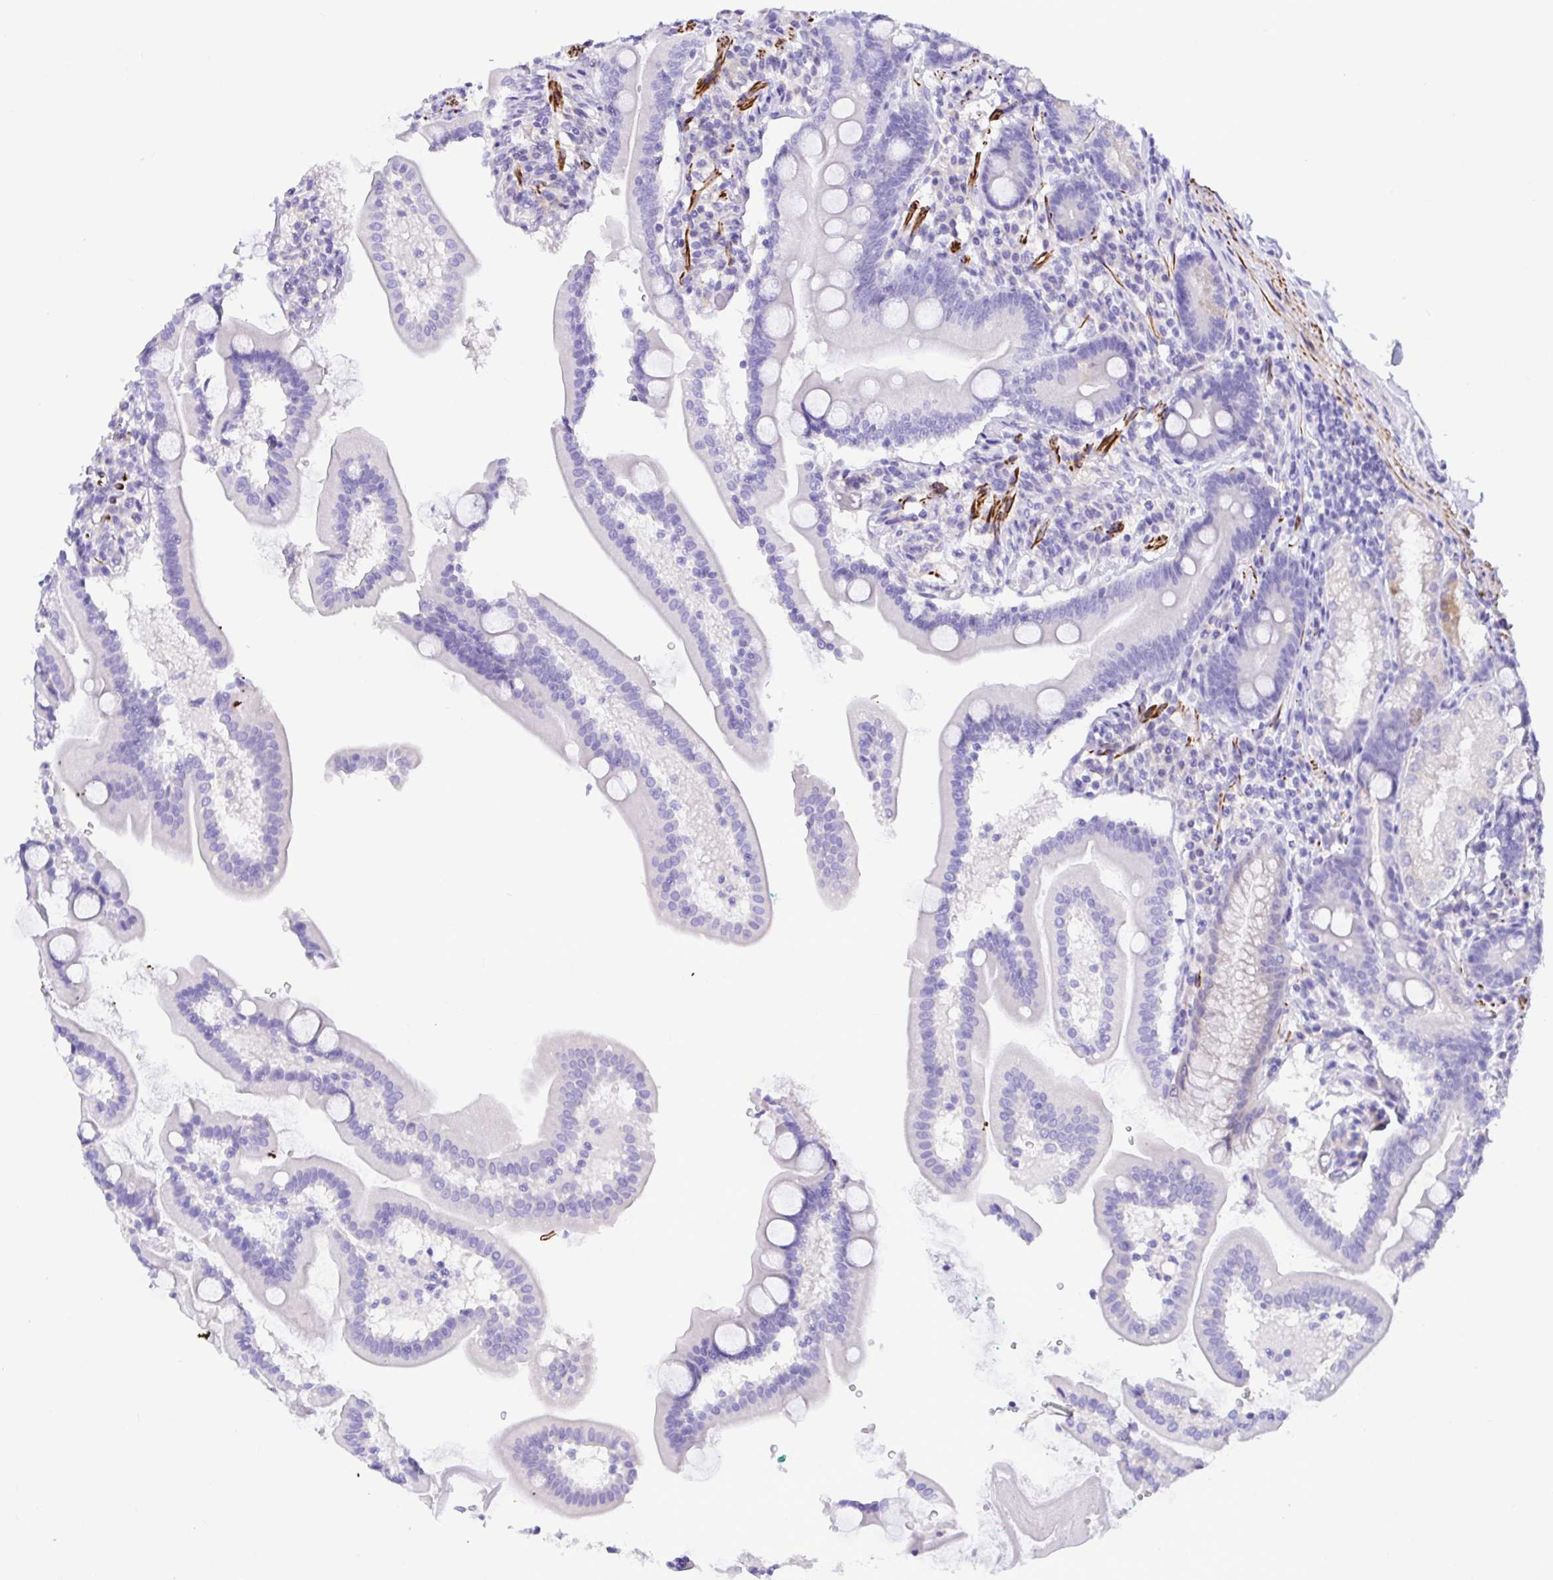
{"staining": {"intensity": "negative", "quantity": "none", "location": "none"}, "tissue": "duodenum", "cell_type": "Glandular cells", "image_type": "normal", "snomed": [{"axis": "morphology", "description": "Normal tissue, NOS"}, {"axis": "topography", "description": "Duodenum"}], "caption": "The photomicrograph demonstrates no significant positivity in glandular cells of duodenum. Brightfield microscopy of IHC stained with DAB (brown) and hematoxylin (blue), captured at high magnification.", "gene": "BACE2", "patient": {"sex": "female", "age": 67}}